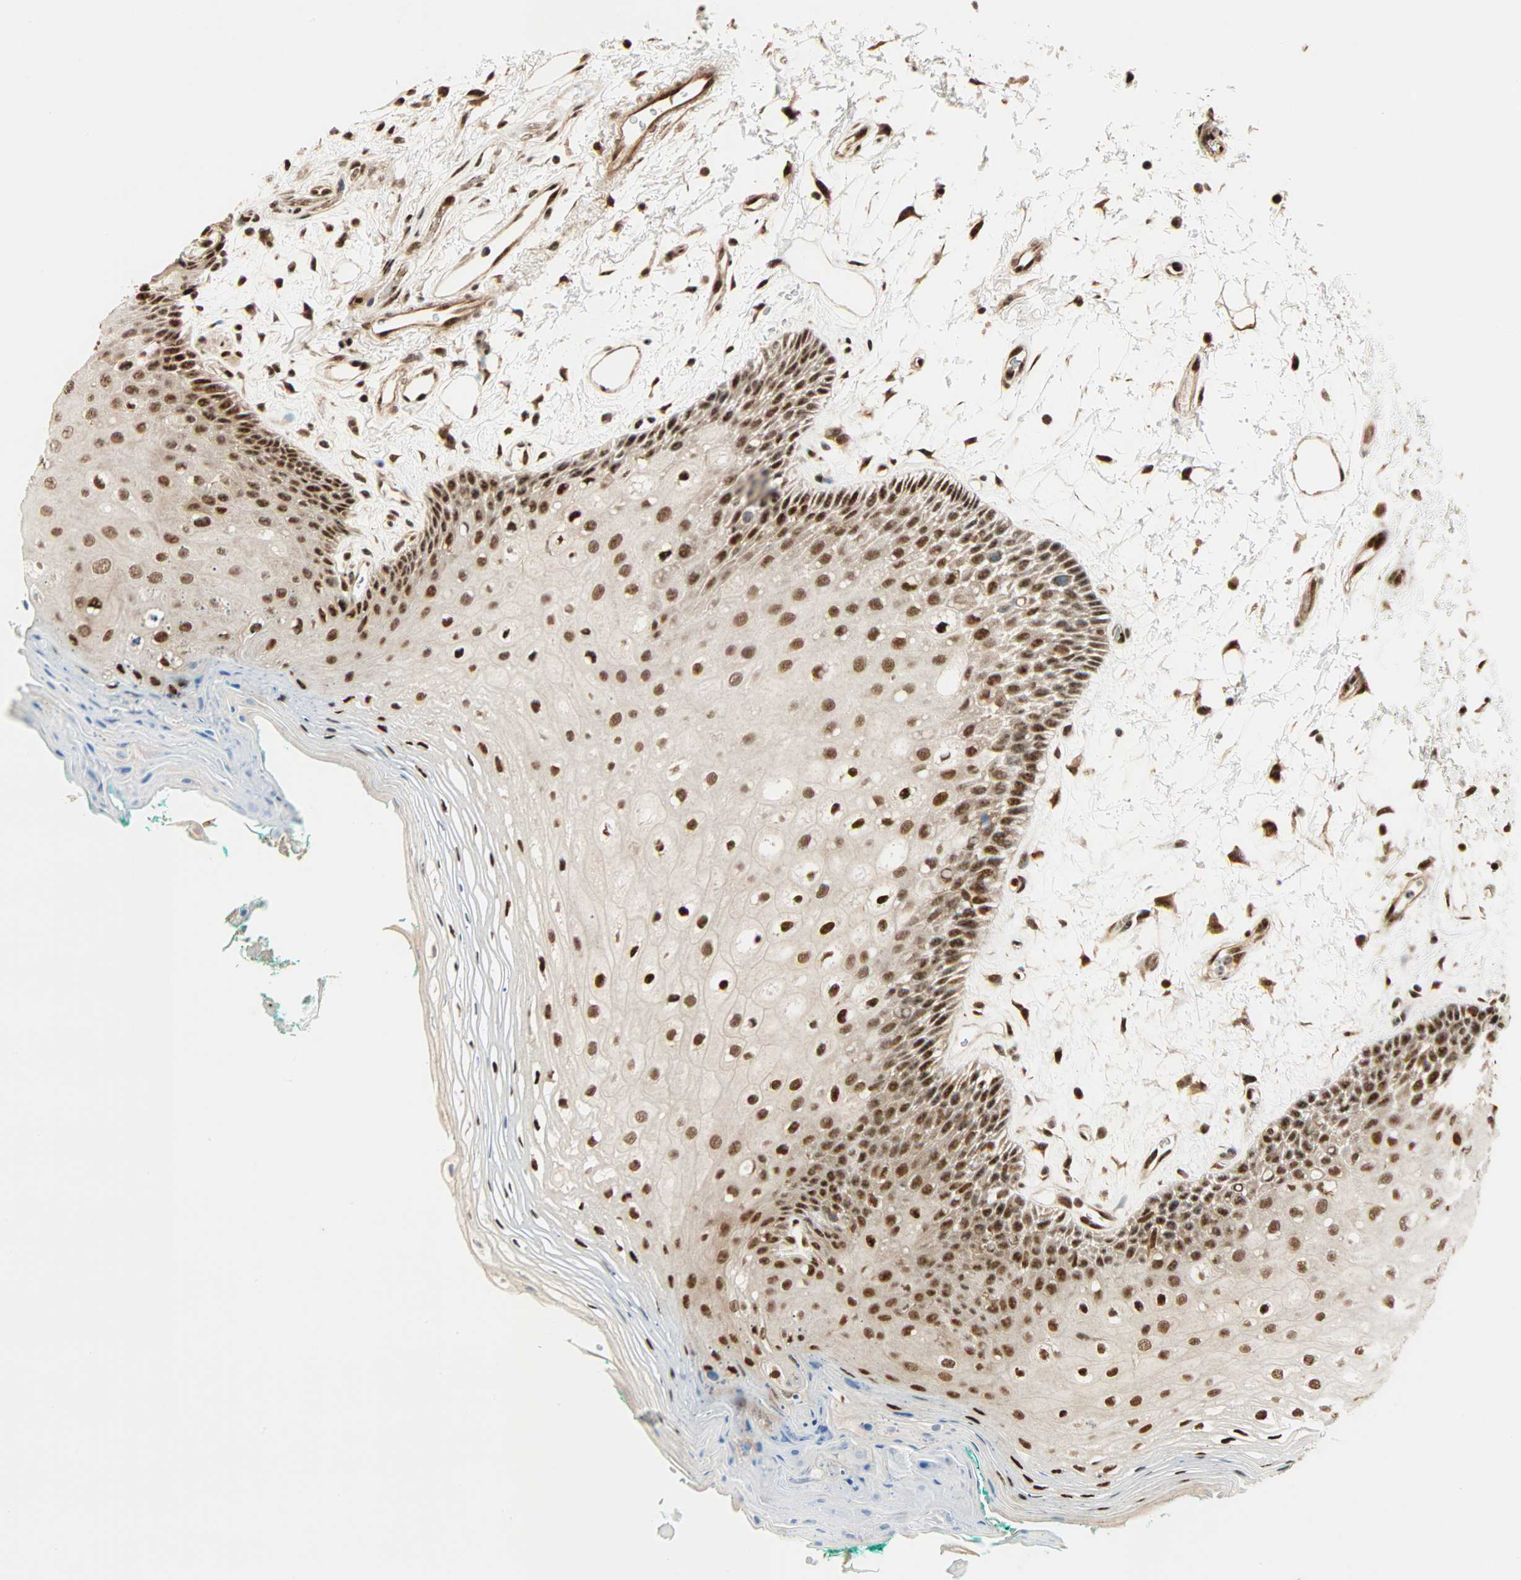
{"staining": {"intensity": "strong", "quantity": ">75%", "location": "nuclear"}, "tissue": "oral mucosa", "cell_type": "Squamous epithelial cells", "image_type": "normal", "snomed": [{"axis": "morphology", "description": "Normal tissue, NOS"}, {"axis": "topography", "description": "Skeletal muscle"}, {"axis": "topography", "description": "Oral tissue"}, {"axis": "topography", "description": "Peripheral nerve tissue"}], "caption": "This photomicrograph reveals immunohistochemistry (IHC) staining of normal oral mucosa, with high strong nuclear expression in approximately >75% of squamous epithelial cells.", "gene": "PNPLA6", "patient": {"sex": "female", "age": 84}}